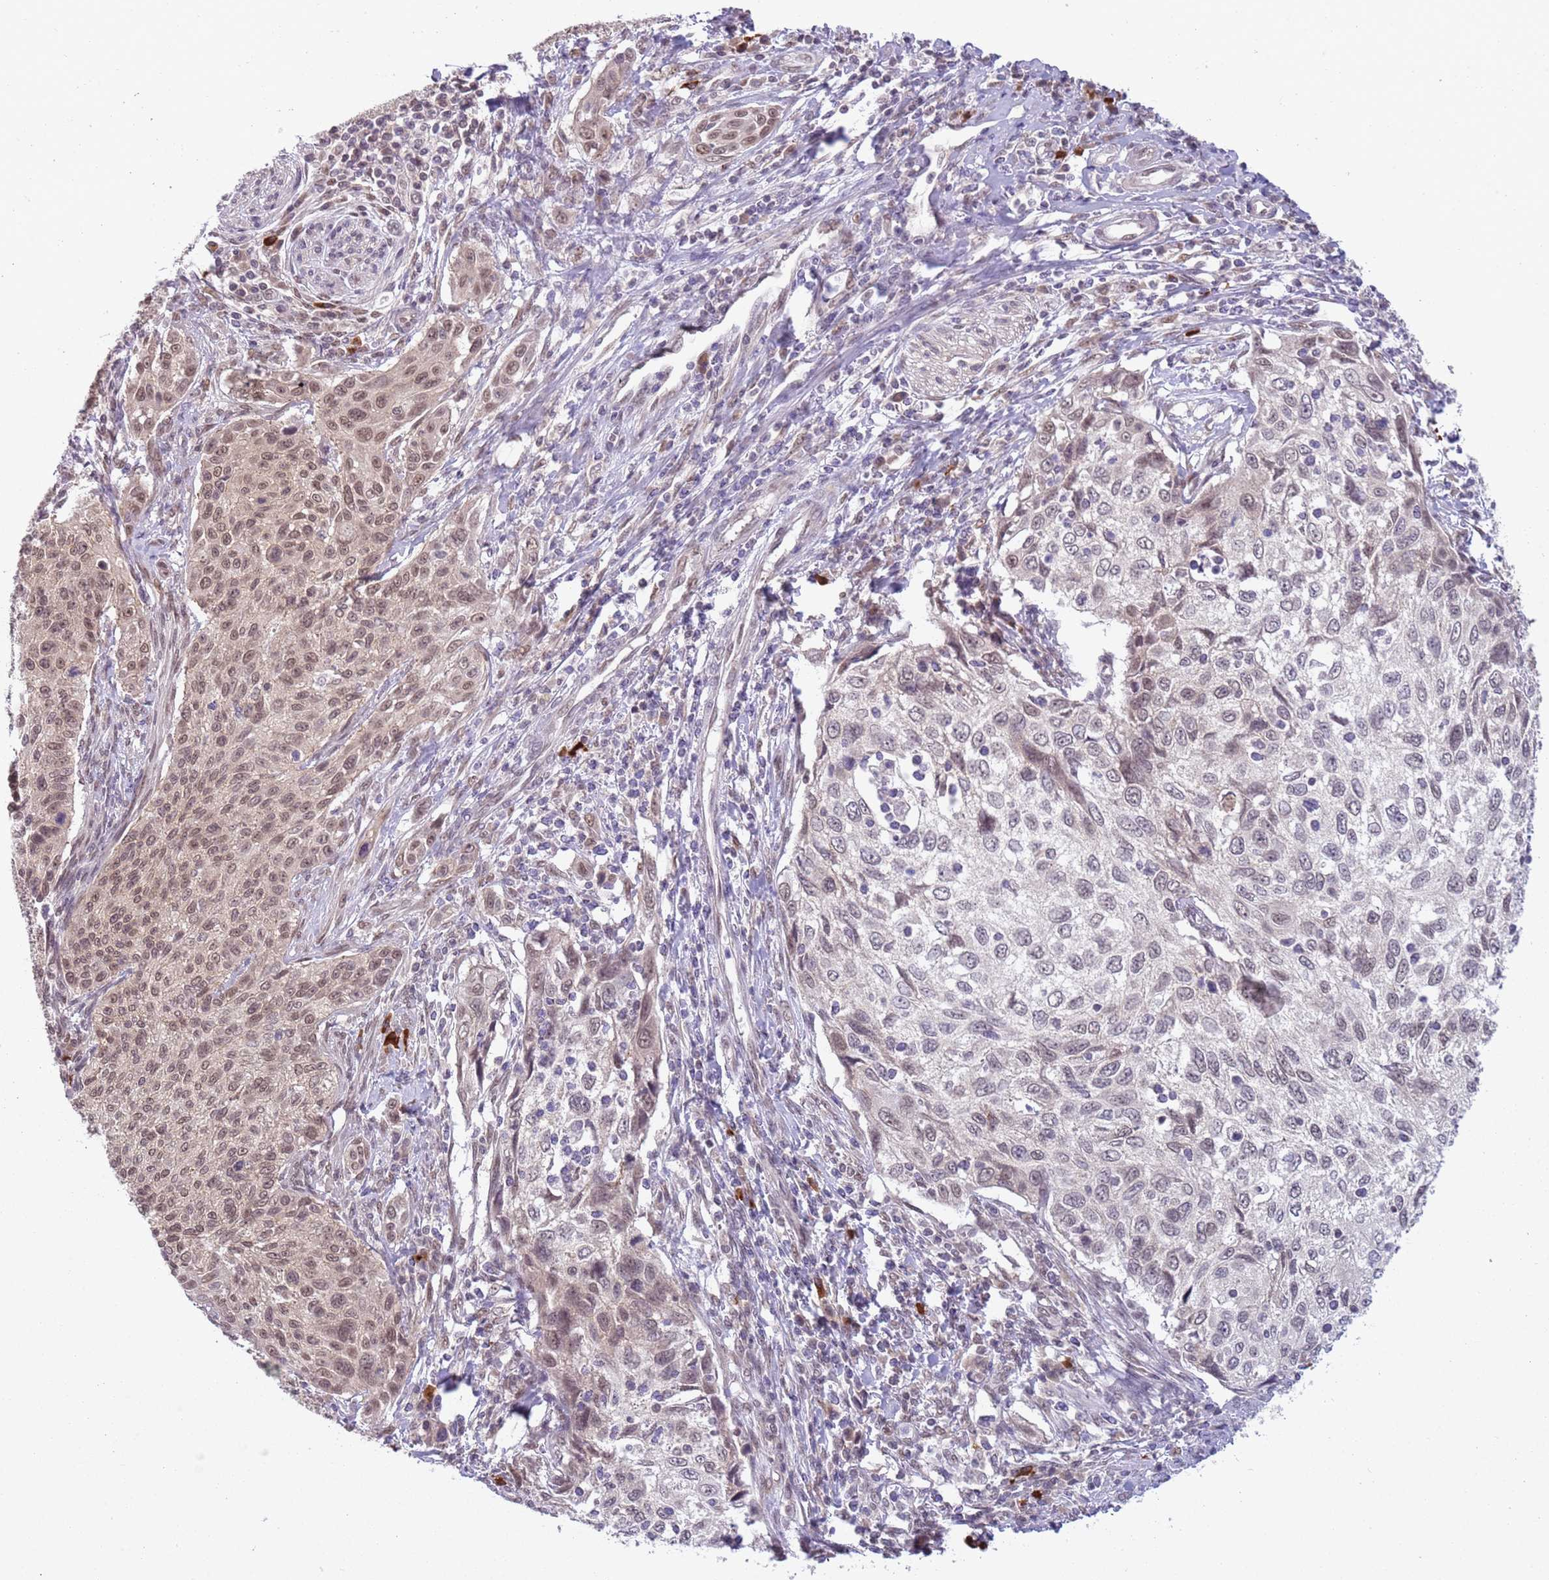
{"staining": {"intensity": "moderate", "quantity": "25%-75%", "location": "nuclear"}, "tissue": "cervical cancer", "cell_type": "Tumor cells", "image_type": "cancer", "snomed": [{"axis": "morphology", "description": "Squamous cell carcinoma, NOS"}, {"axis": "topography", "description": "Cervix"}], "caption": "Immunohistochemistry histopathology image of neoplastic tissue: human cervical cancer stained using immunohistochemistry (IHC) demonstrates medium levels of moderate protein expression localized specifically in the nuclear of tumor cells, appearing as a nuclear brown color.", "gene": "TM2D1", "patient": {"sex": "female", "age": 70}}